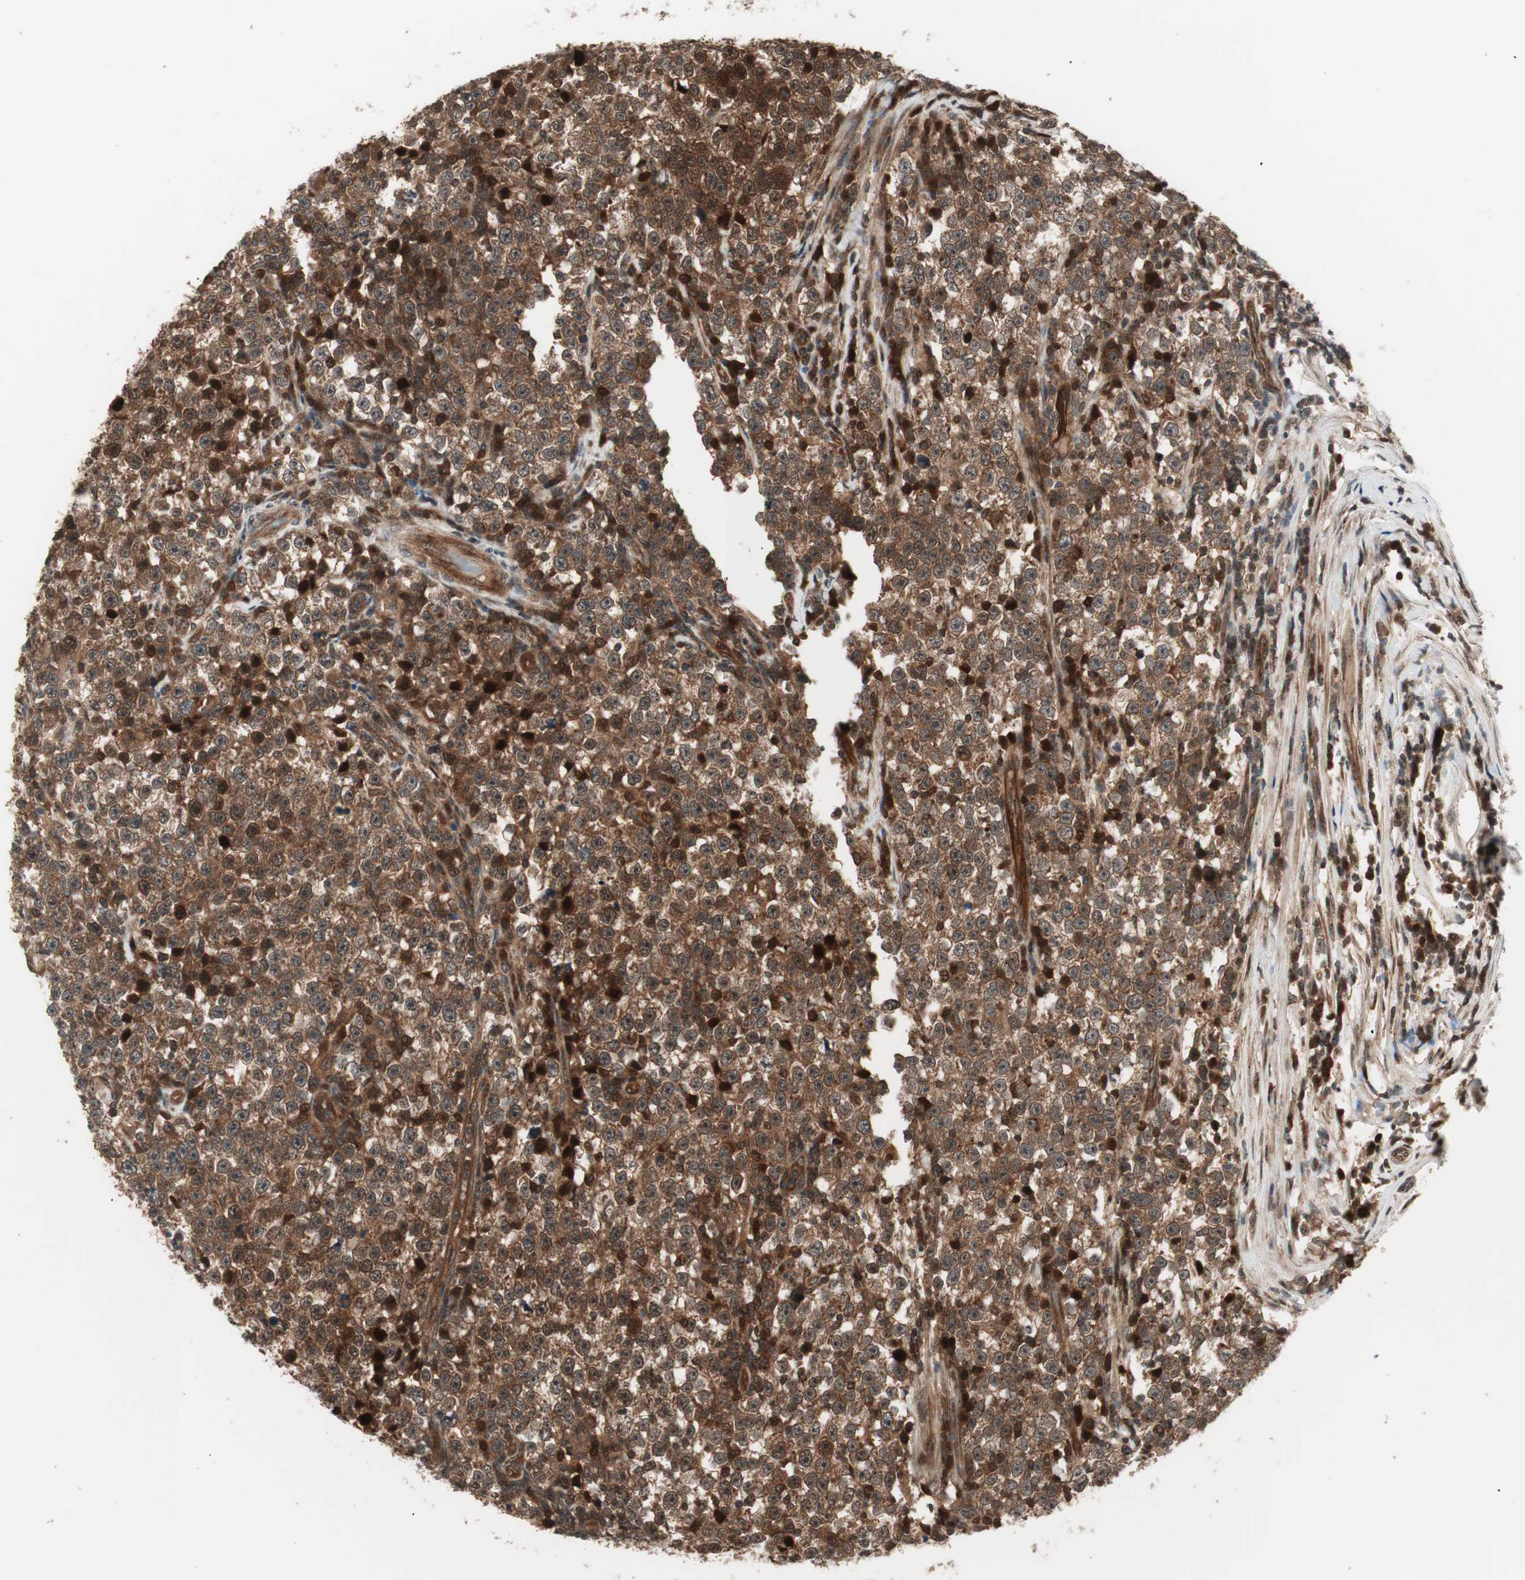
{"staining": {"intensity": "strong", "quantity": ">75%", "location": "cytoplasmic/membranous"}, "tissue": "testis cancer", "cell_type": "Tumor cells", "image_type": "cancer", "snomed": [{"axis": "morphology", "description": "Seminoma, NOS"}, {"axis": "topography", "description": "Testis"}], "caption": "The micrograph exhibits staining of testis cancer (seminoma), revealing strong cytoplasmic/membranous protein expression (brown color) within tumor cells.", "gene": "PRKG2", "patient": {"sex": "male", "age": 43}}